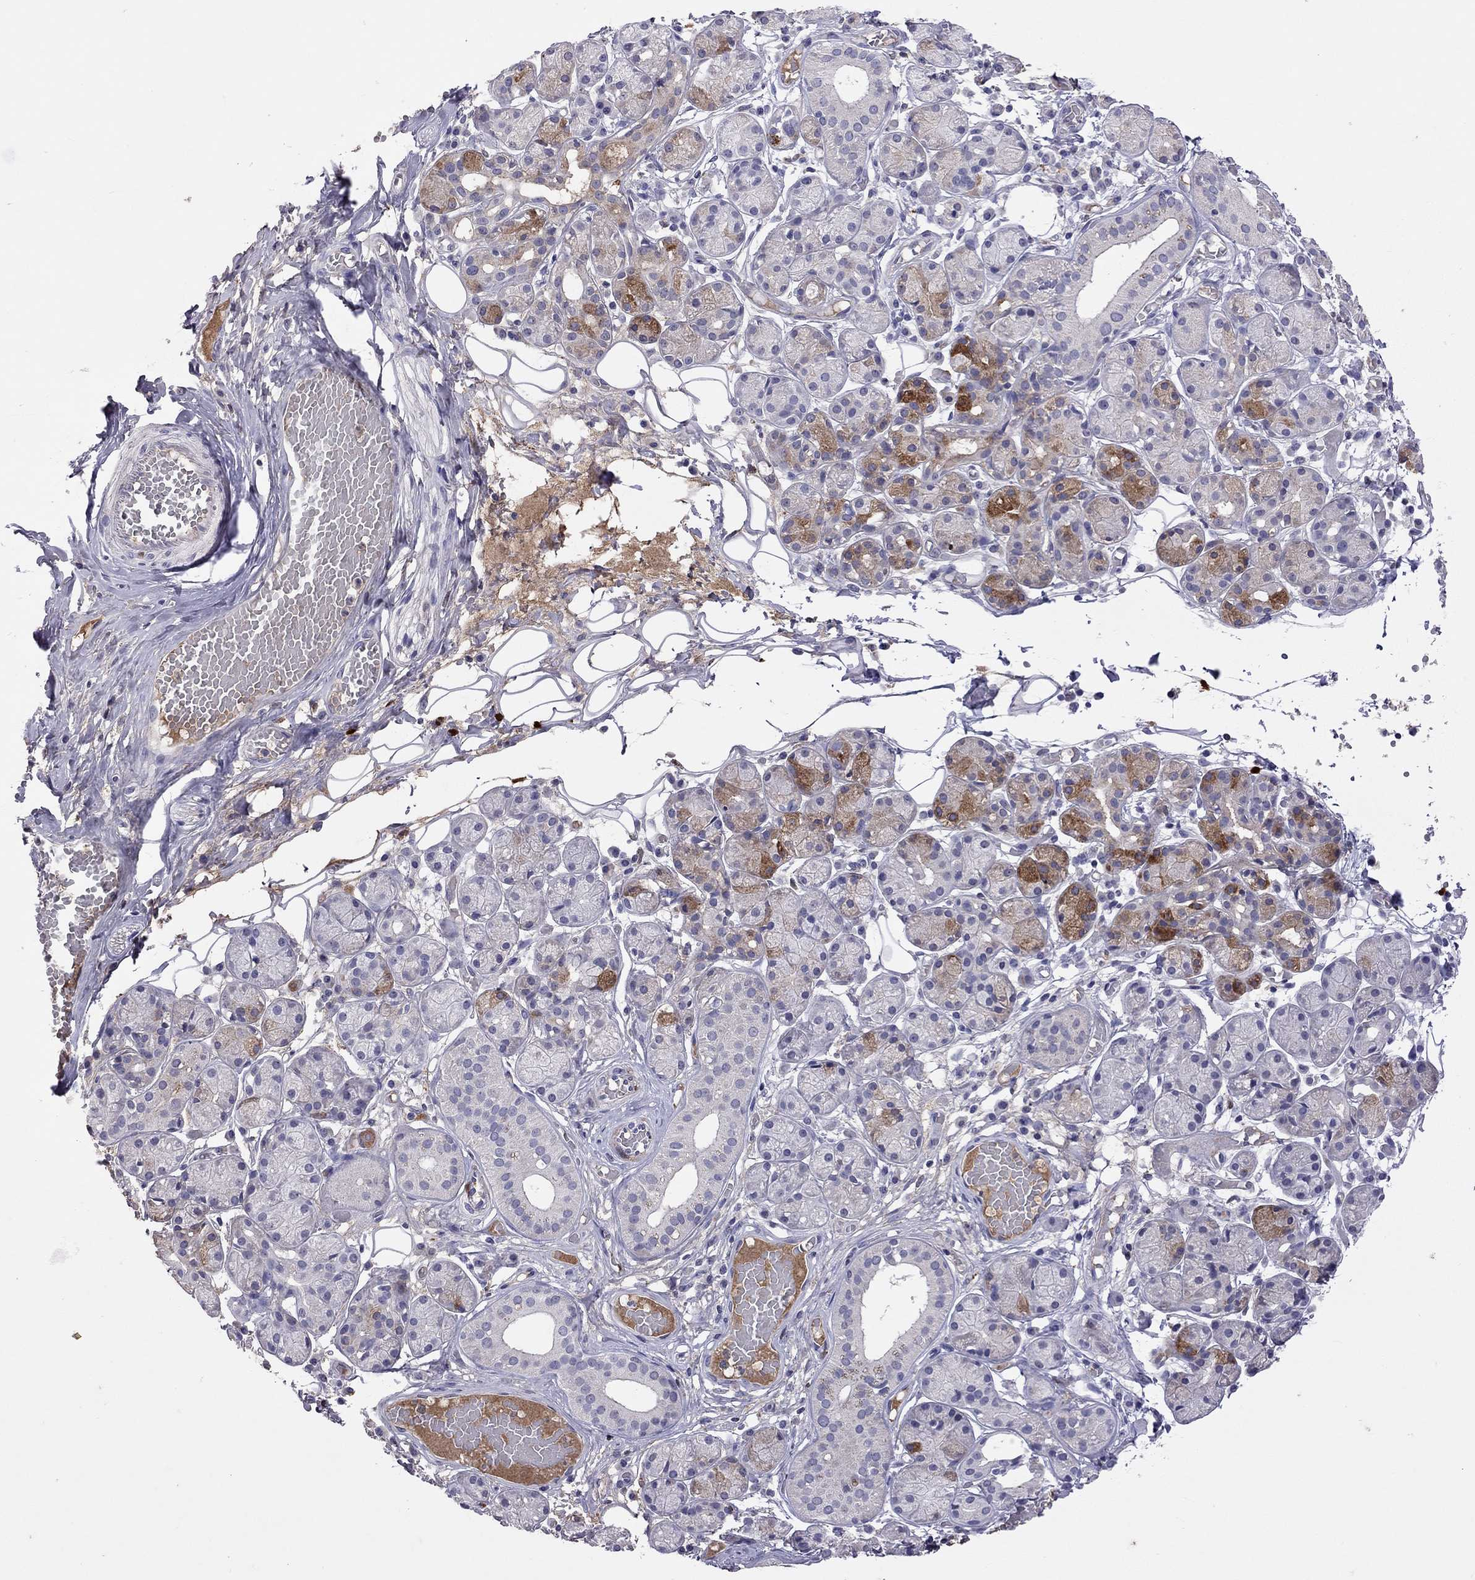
{"staining": {"intensity": "moderate", "quantity": "<25%", "location": "cytoplasmic/membranous"}, "tissue": "salivary gland", "cell_type": "Glandular cells", "image_type": "normal", "snomed": [{"axis": "morphology", "description": "Normal tissue, NOS"}, {"axis": "topography", "description": "Salivary gland"}, {"axis": "topography", "description": "Peripheral nerve tissue"}], "caption": "Brown immunohistochemical staining in normal salivary gland demonstrates moderate cytoplasmic/membranous expression in about <25% of glandular cells. The staining is performed using DAB (3,3'-diaminobenzidine) brown chromogen to label protein expression. The nuclei are counter-stained blue using hematoxylin.", "gene": "SERPINA3", "patient": {"sex": "male", "age": 71}}